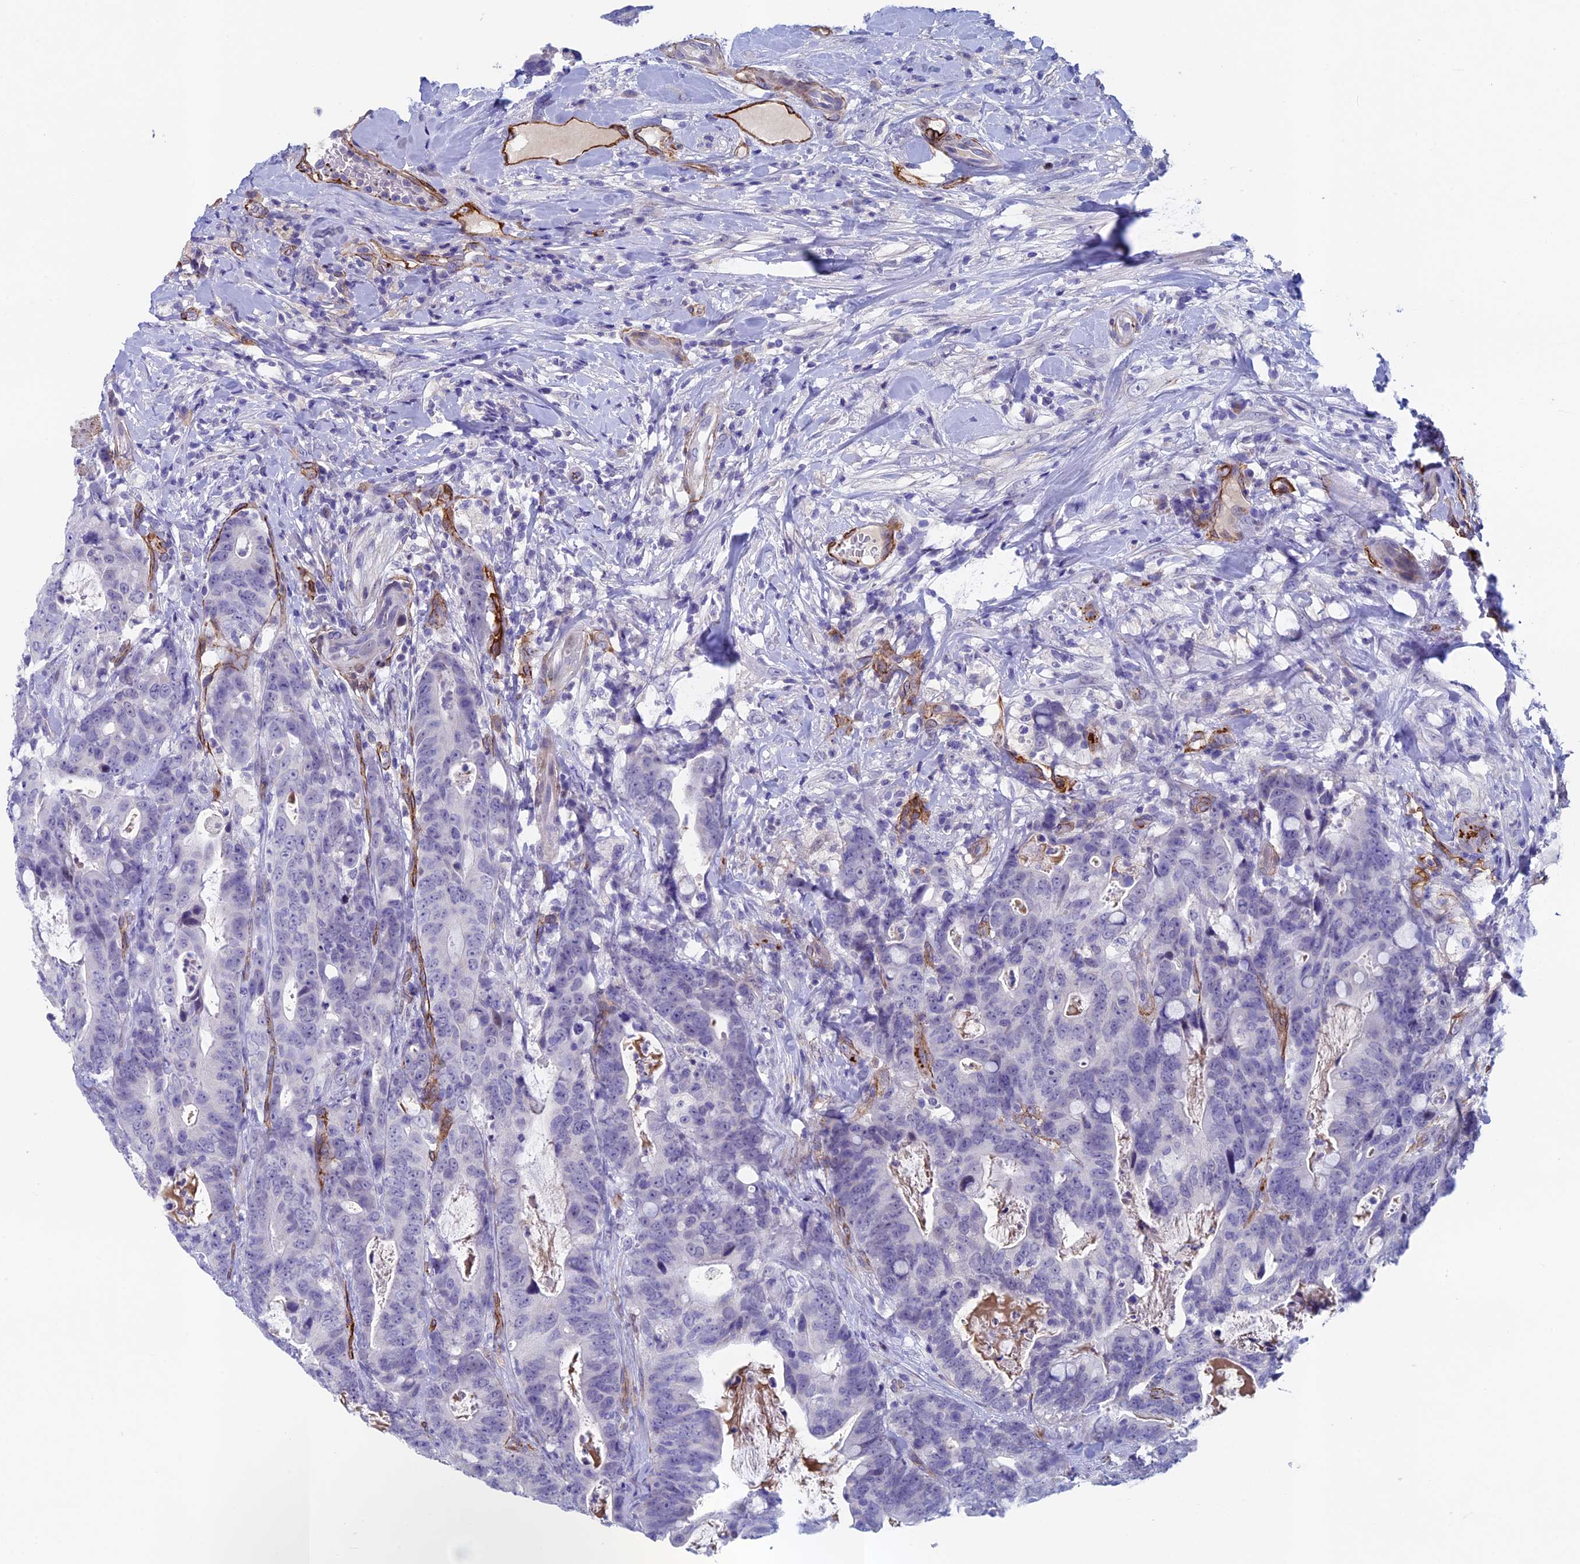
{"staining": {"intensity": "negative", "quantity": "none", "location": "none"}, "tissue": "colorectal cancer", "cell_type": "Tumor cells", "image_type": "cancer", "snomed": [{"axis": "morphology", "description": "Adenocarcinoma, NOS"}, {"axis": "topography", "description": "Colon"}], "caption": "Human colorectal adenocarcinoma stained for a protein using immunohistochemistry displays no positivity in tumor cells.", "gene": "INSYN1", "patient": {"sex": "female", "age": 82}}